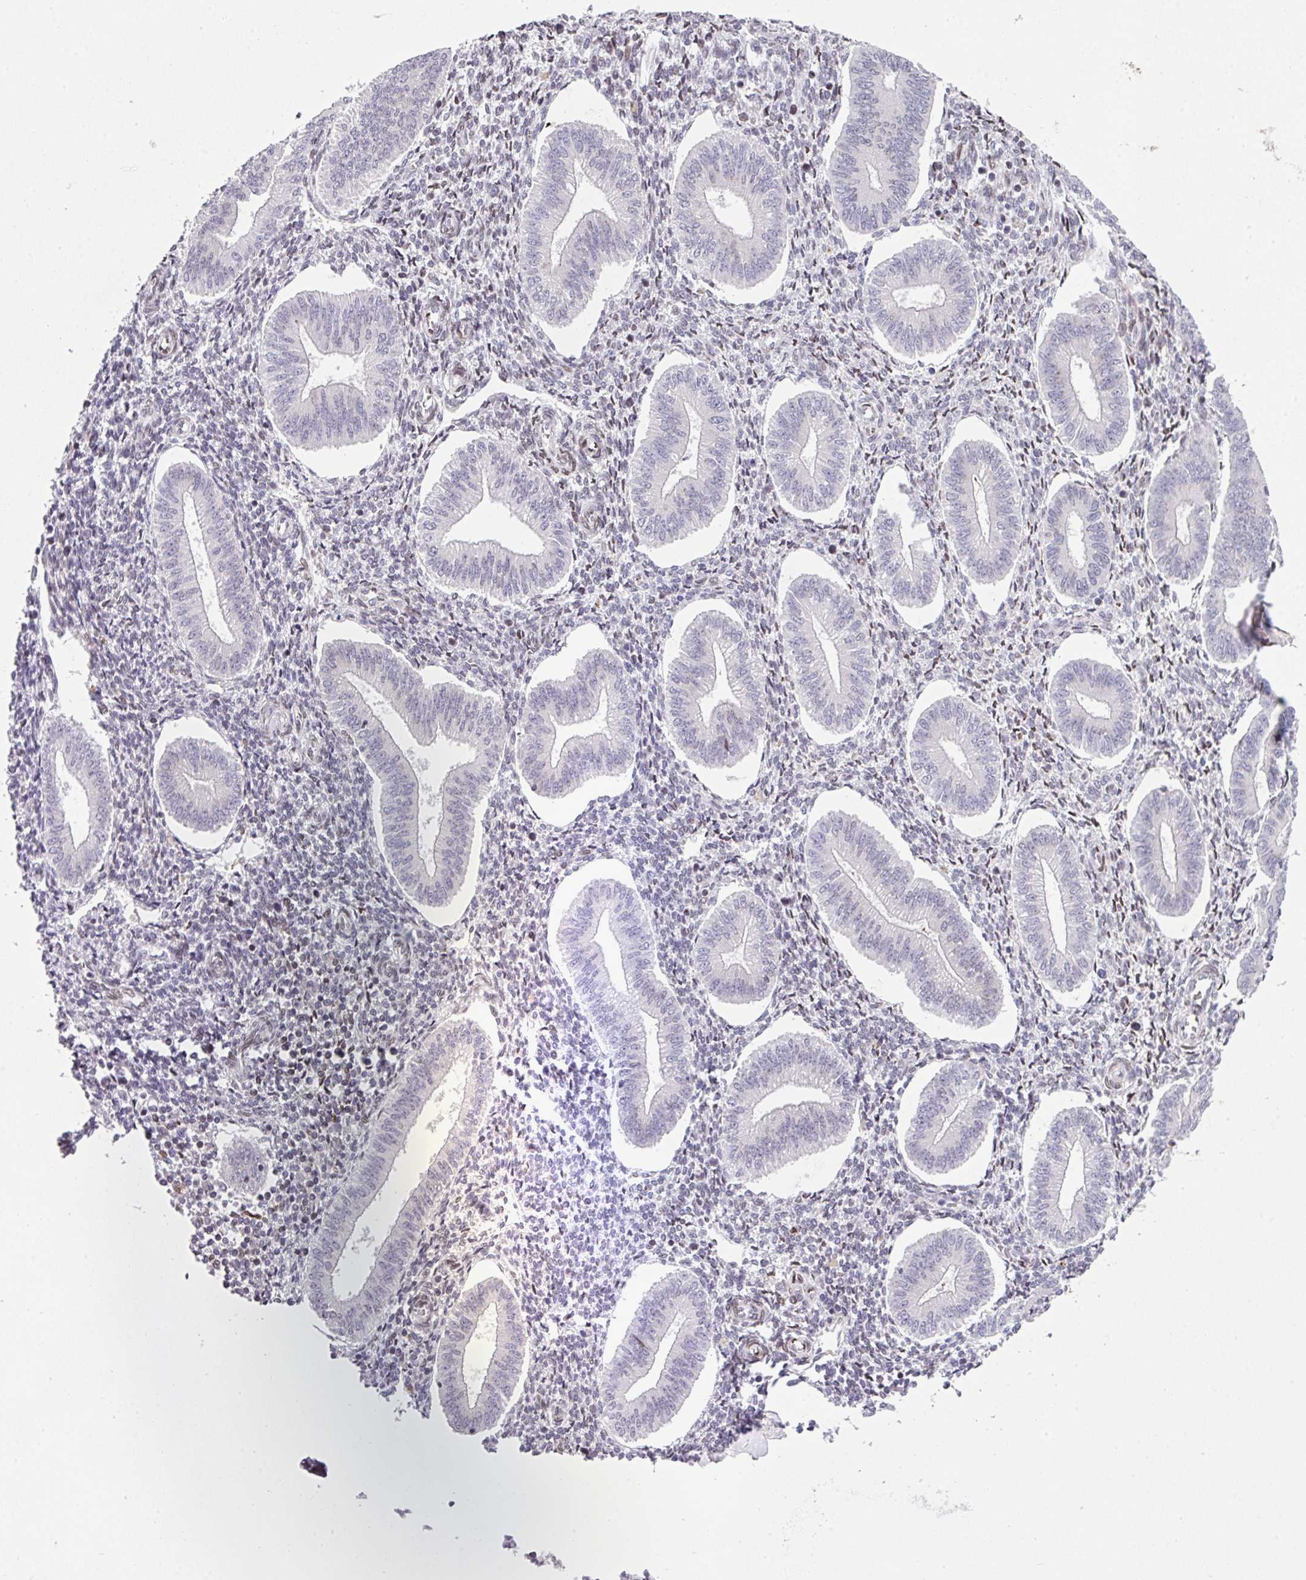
{"staining": {"intensity": "negative", "quantity": "none", "location": "none"}, "tissue": "endometrium", "cell_type": "Cells in endometrial stroma", "image_type": "normal", "snomed": [{"axis": "morphology", "description": "Normal tissue, NOS"}, {"axis": "topography", "description": "Endometrium"}], "caption": "IHC micrograph of benign human endometrium stained for a protein (brown), which reveals no positivity in cells in endometrial stroma.", "gene": "PLK1", "patient": {"sex": "female", "age": 34}}